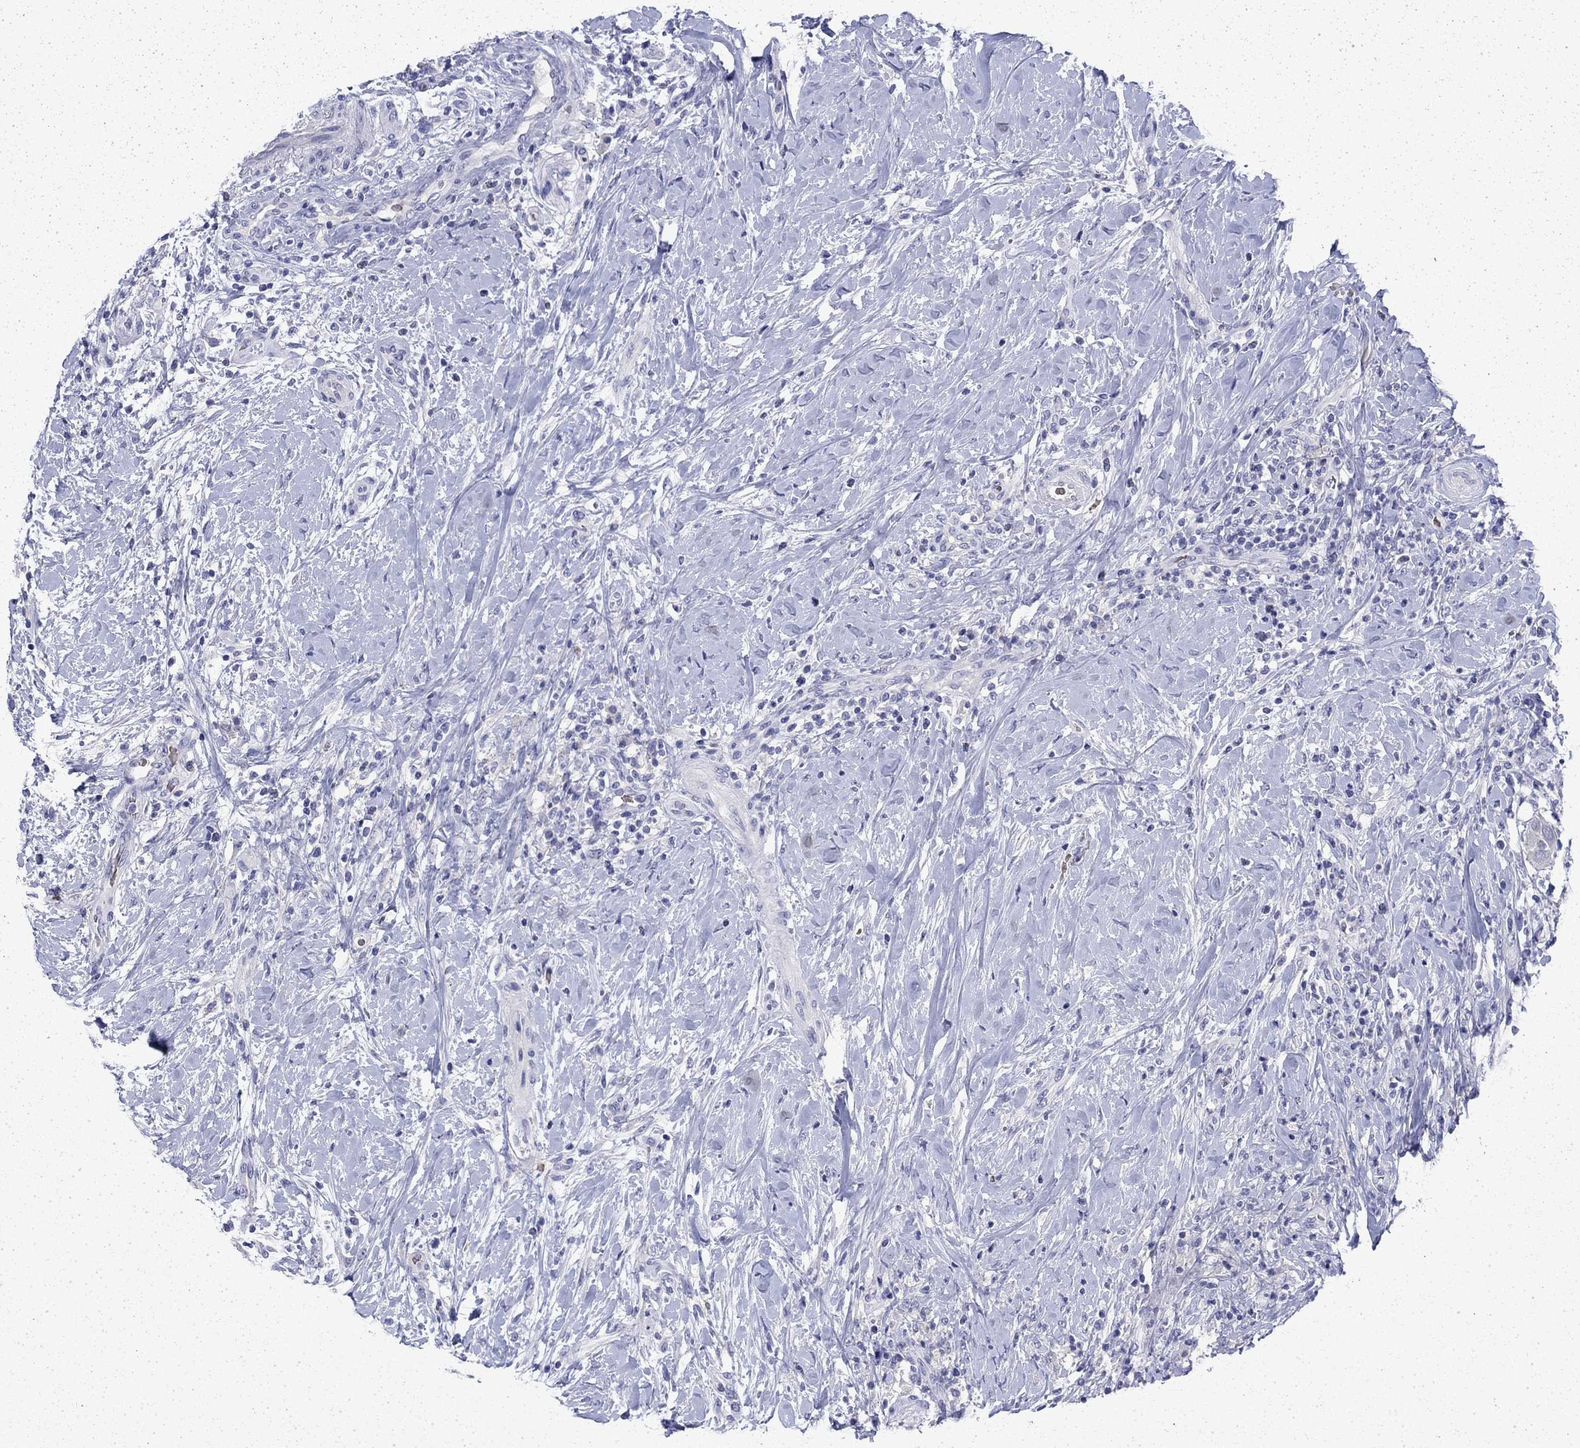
{"staining": {"intensity": "negative", "quantity": "none", "location": "none"}, "tissue": "head and neck cancer", "cell_type": "Tumor cells", "image_type": "cancer", "snomed": [{"axis": "morphology", "description": "Squamous cell carcinoma, NOS"}, {"axis": "topography", "description": "Head-Neck"}], "caption": "The histopathology image reveals no significant positivity in tumor cells of head and neck cancer (squamous cell carcinoma). (Stains: DAB (3,3'-diaminobenzidine) immunohistochemistry with hematoxylin counter stain, Microscopy: brightfield microscopy at high magnification).", "gene": "ENPP6", "patient": {"sex": "male", "age": 69}}